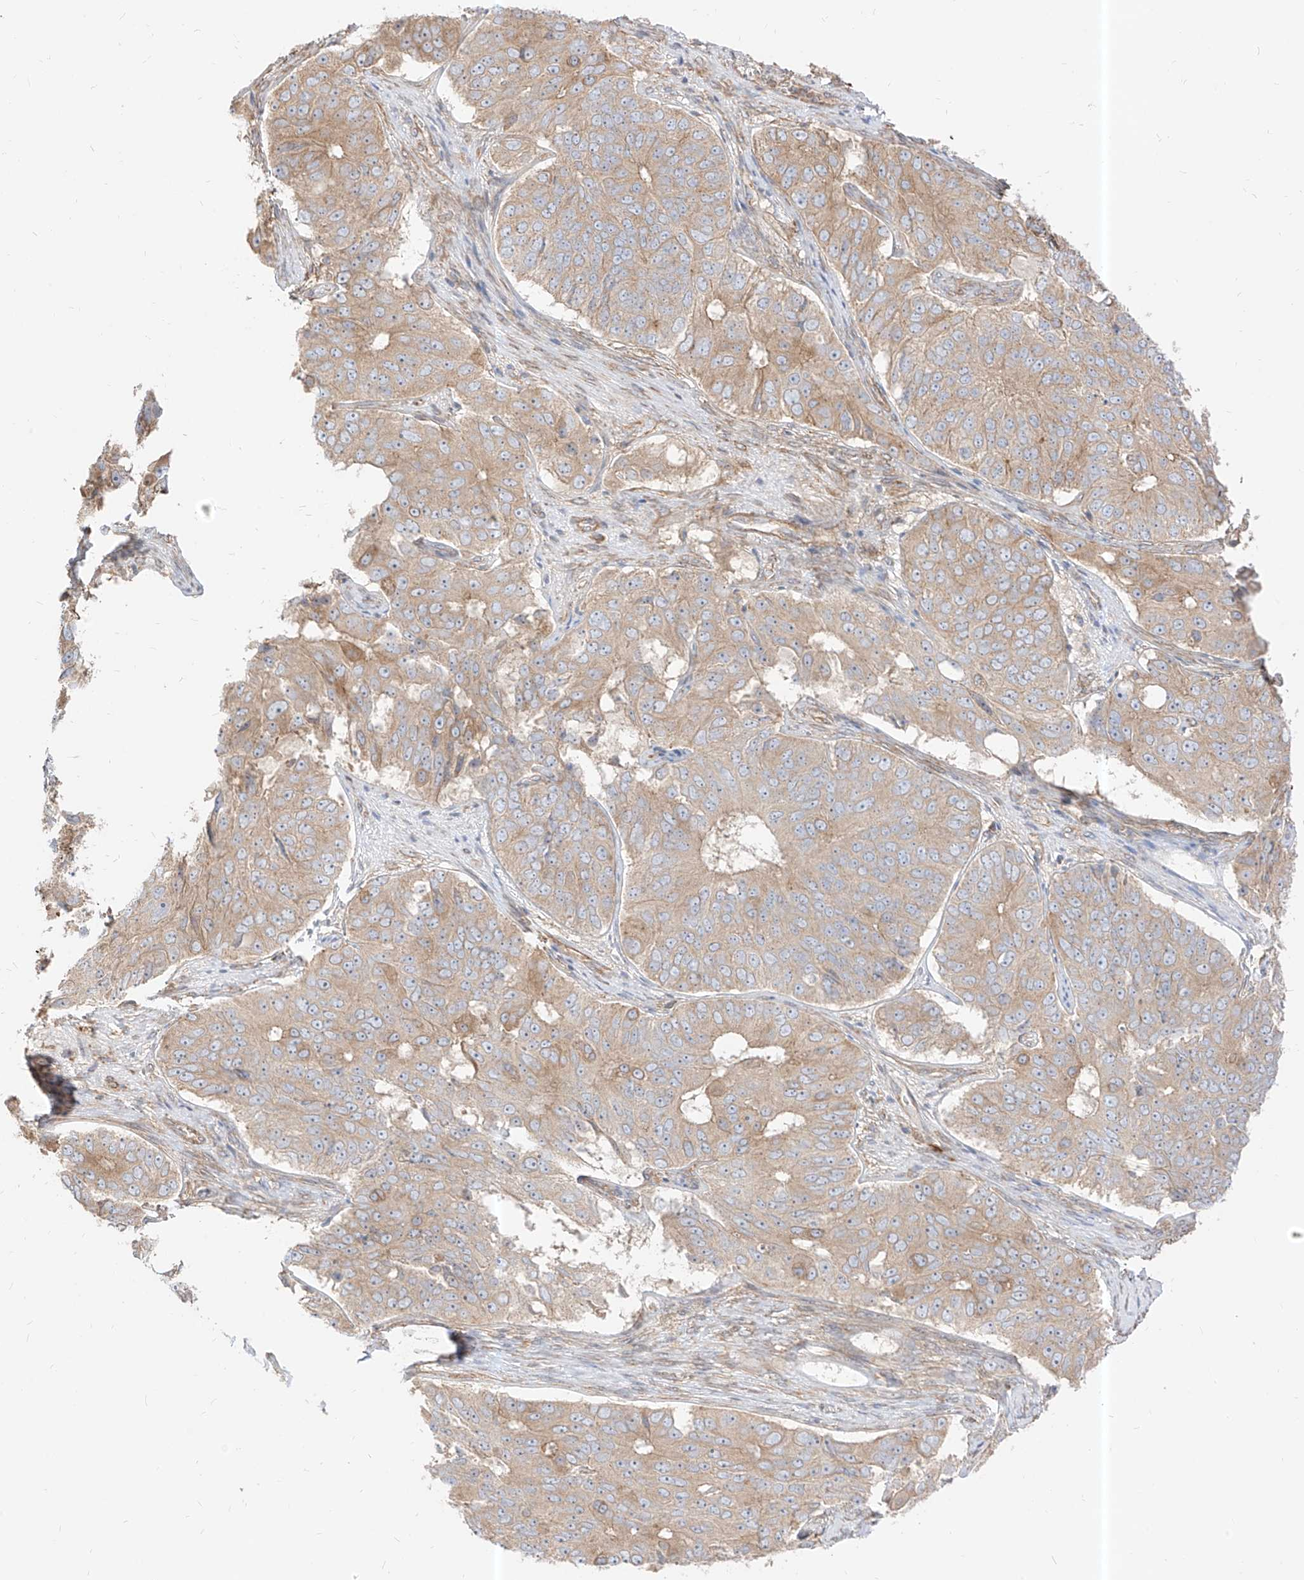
{"staining": {"intensity": "weak", "quantity": ">75%", "location": "cytoplasmic/membranous"}, "tissue": "ovarian cancer", "cell_type": "Tumor cells", "image_type": "cancer", "snomed": [{"axis": "morphology", "description": "Carcinoma, endometroid"}, {"axis": "topography", "description": "Ovary"}], "caption": "Immunohistochemical staining of human ovarian endometroid carcinoma shows weak cytoplasmic/membranous protein positivity in approximately >75% of tumor cells. (brown staining indicates protein expression, while blue staining denotes nuclei).", "gene": "PLCL1", "patient": {"sex": "female", "age": 51}}